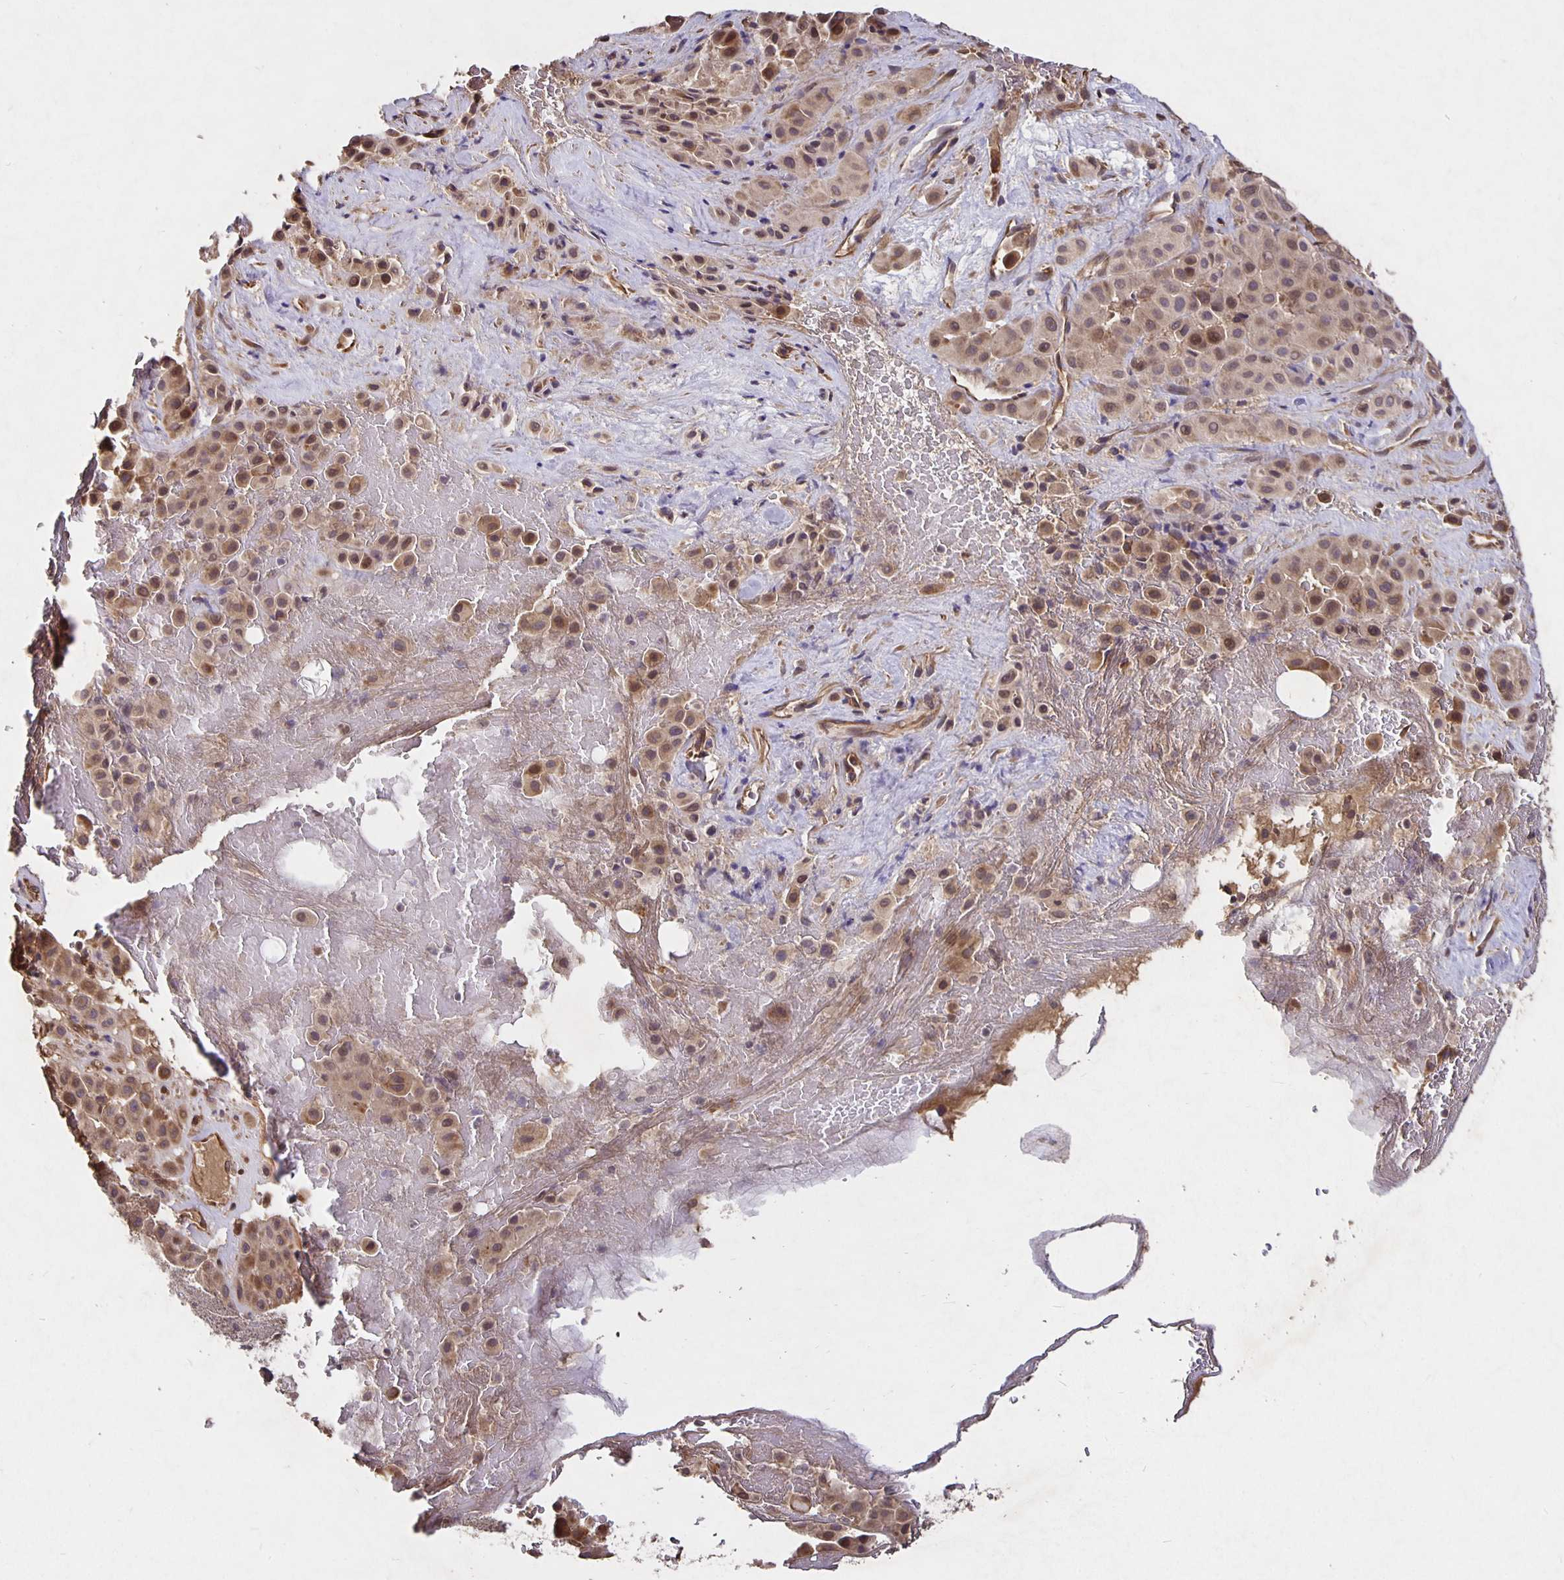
{"staining": {"intensity": "weak", "quantity": "25%-75%", "location": "cytoplasmic/membranous,nuclear"}, "tissue": "melanoma", "cell_type": "Tumor cells", "image_type": "cancer", "snomed": [{"axis": "morphology", "description": "Malignant melanoma, Metastatic site"}, {"axis": "topography", "description": "Smooth muscle"}], "caption": "The photomicrograph exhibits a brown stain indicating the presence of a protein in the cytoplasmic/membranous and nuclear of tumor cells in malignant melanoma (metastatic site). Using DAB (3,3'-diaminobenzidine) (brown) and hematoxylin (blue) stains, captured at high magnification using brightfield microscopy.", "gene": "NOG", "patient": {"sex": "male", "age": 41}}